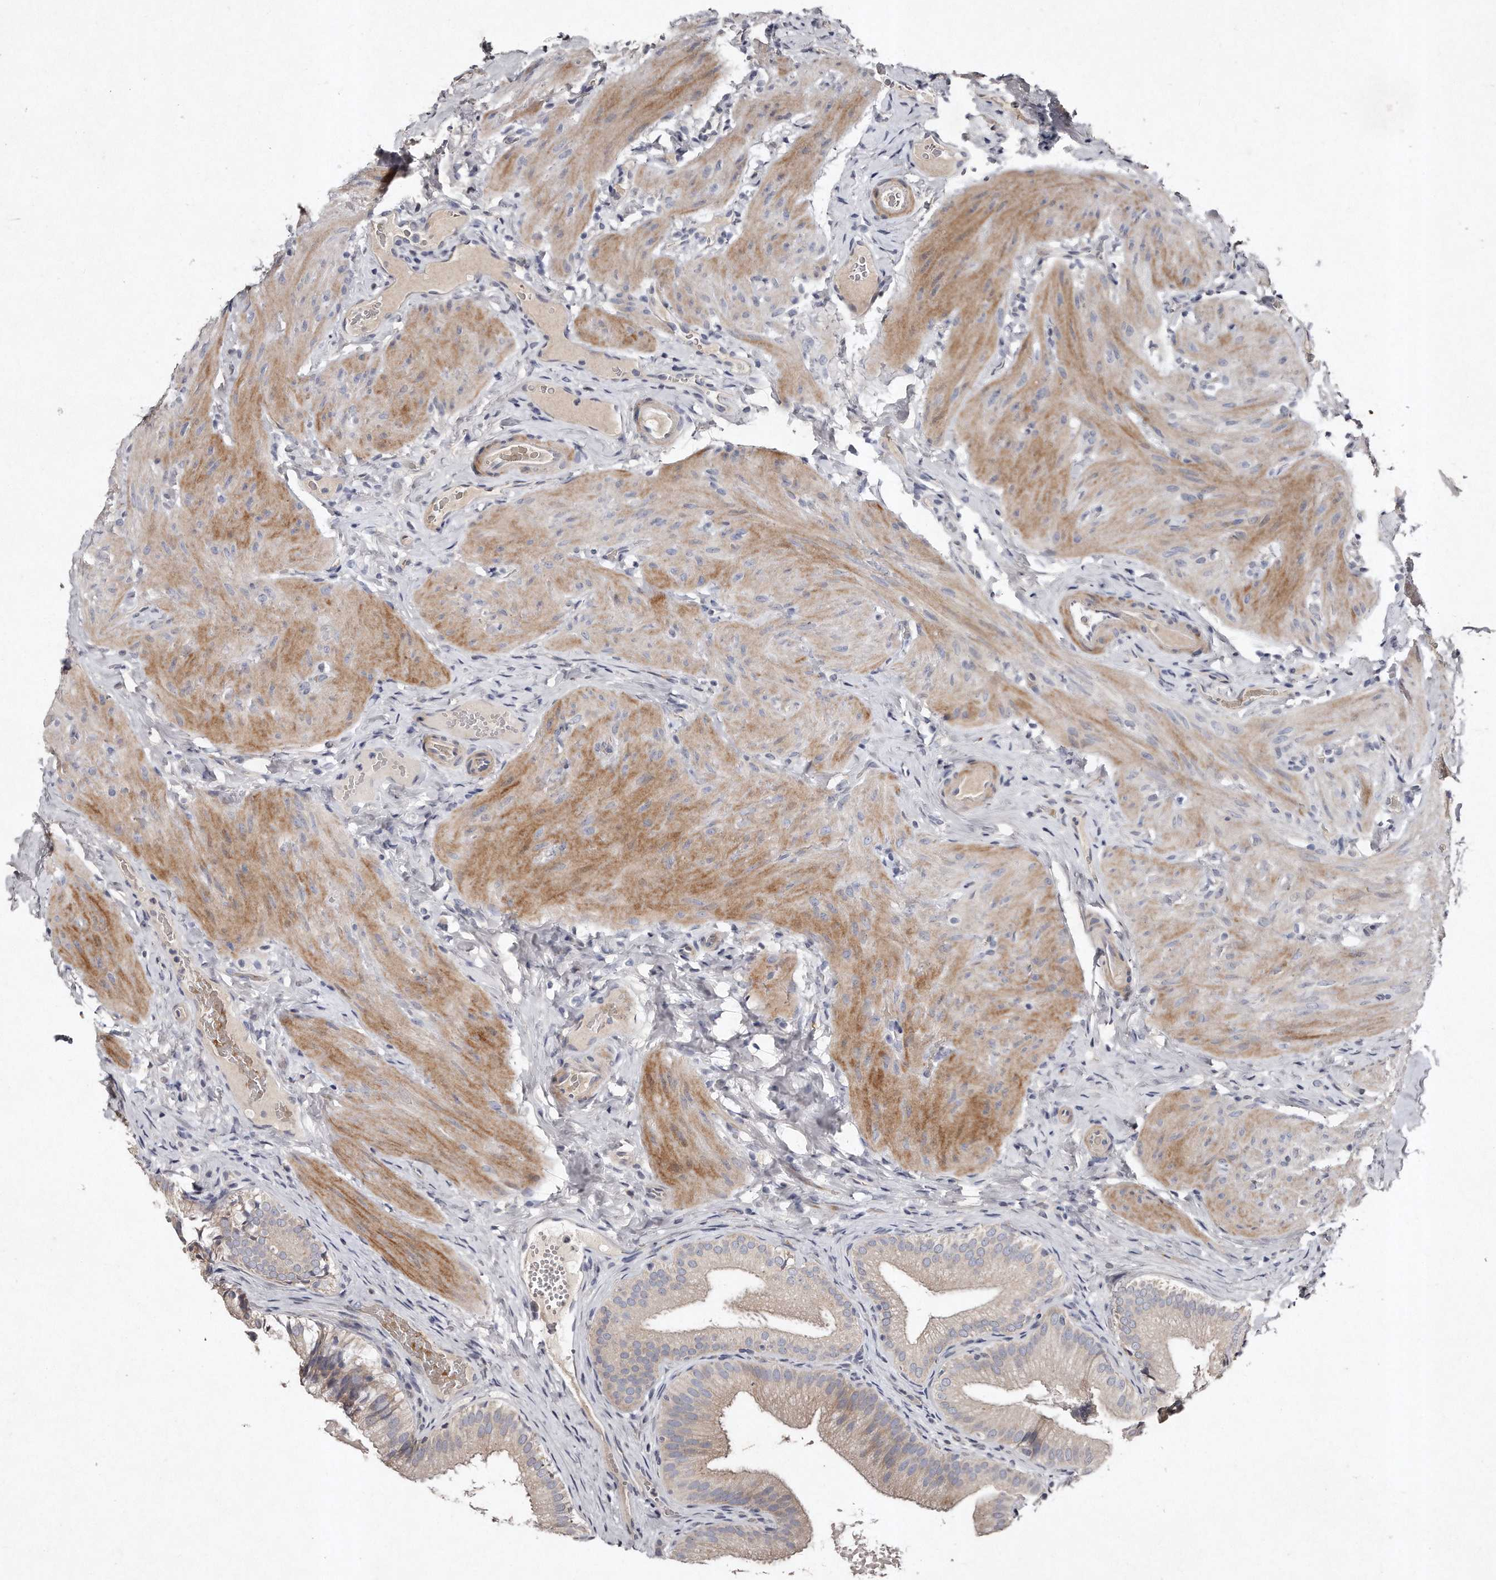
{"staining": {"intensity": "weak", "quantity": ">75%", "location": "cytoplasmic/membranous"}, "tissue": "gallbladder", "cell_type": "Glandular cells", "image_type": "normal", "snomed": [{"axis": "morphology", "description": "Normal tissue, NOS"}, {"axis": "topography", "description": "Gallbladder"}], "caption": "High-magnification brightfield microscopy of unremarkable gallbladder stained with DAB (3,3'-diaminobenzidine) (brown) and counterstained with hematoxylin (blue). glandular cells exhibit weak cytoplasmic/membranous positivity is identified in about>75% of cells.", "gene": "TECR", "patient": {"sex": "female", "age": 30}}